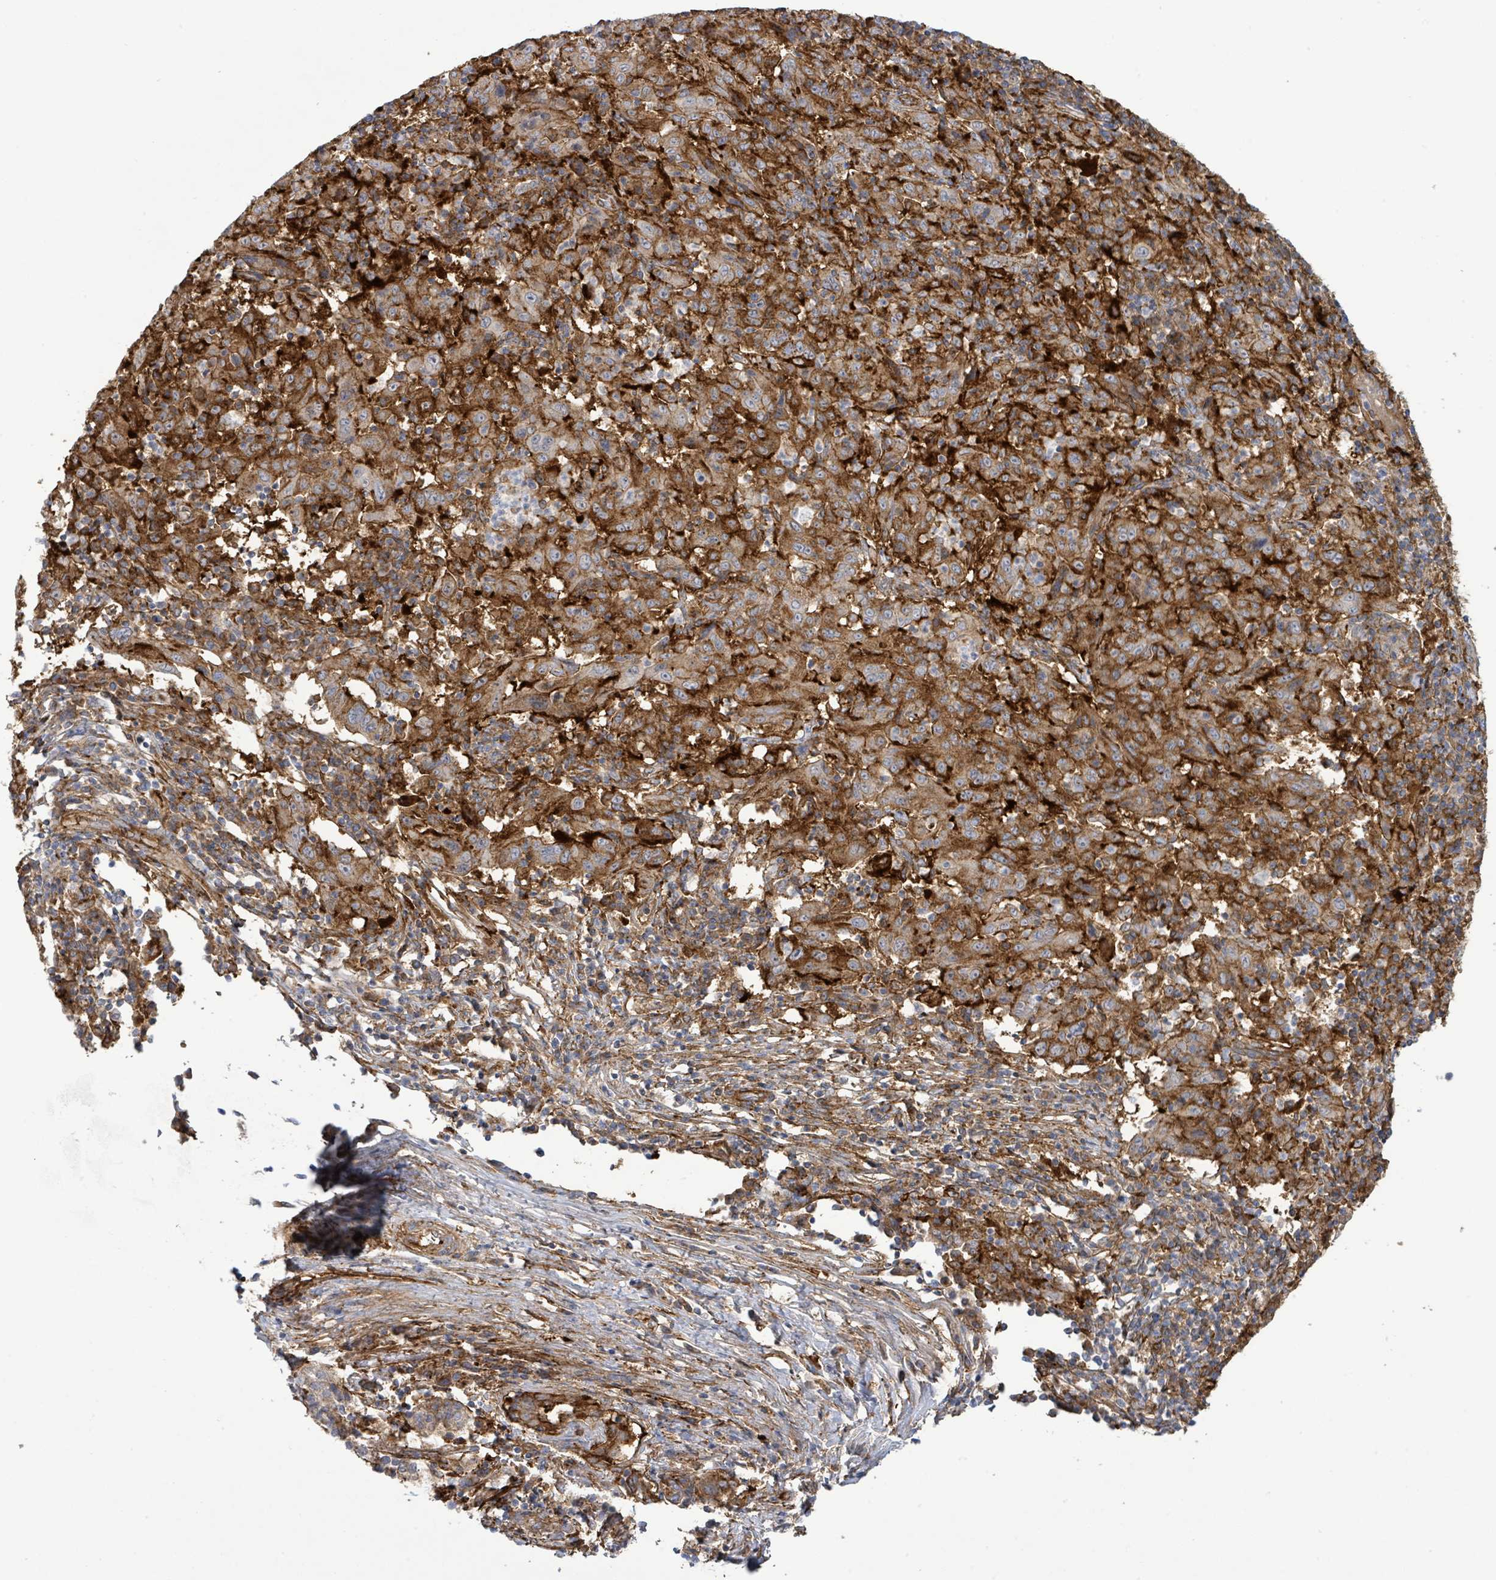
{"staining": {"intensity": "strong", "quantity": ">75%", "location": "cytoplasmic/membranous"}, "tissue": "pancreatic cancer", "cell_type": "Tumor cells", "image_type": "cancer", "snomed": [{"axis": "morphology", "description": "Adenocarcinoma, NOS"}, {"axis": "topography", "description": "Pancreas"}], "caption": "Pancreatic cancer stained for a protein reveals strong cytoplasmic/membranous positivity in tumor cells.", "gene": "EGFL7", "patient": {"sex": "male", "age": 63}}